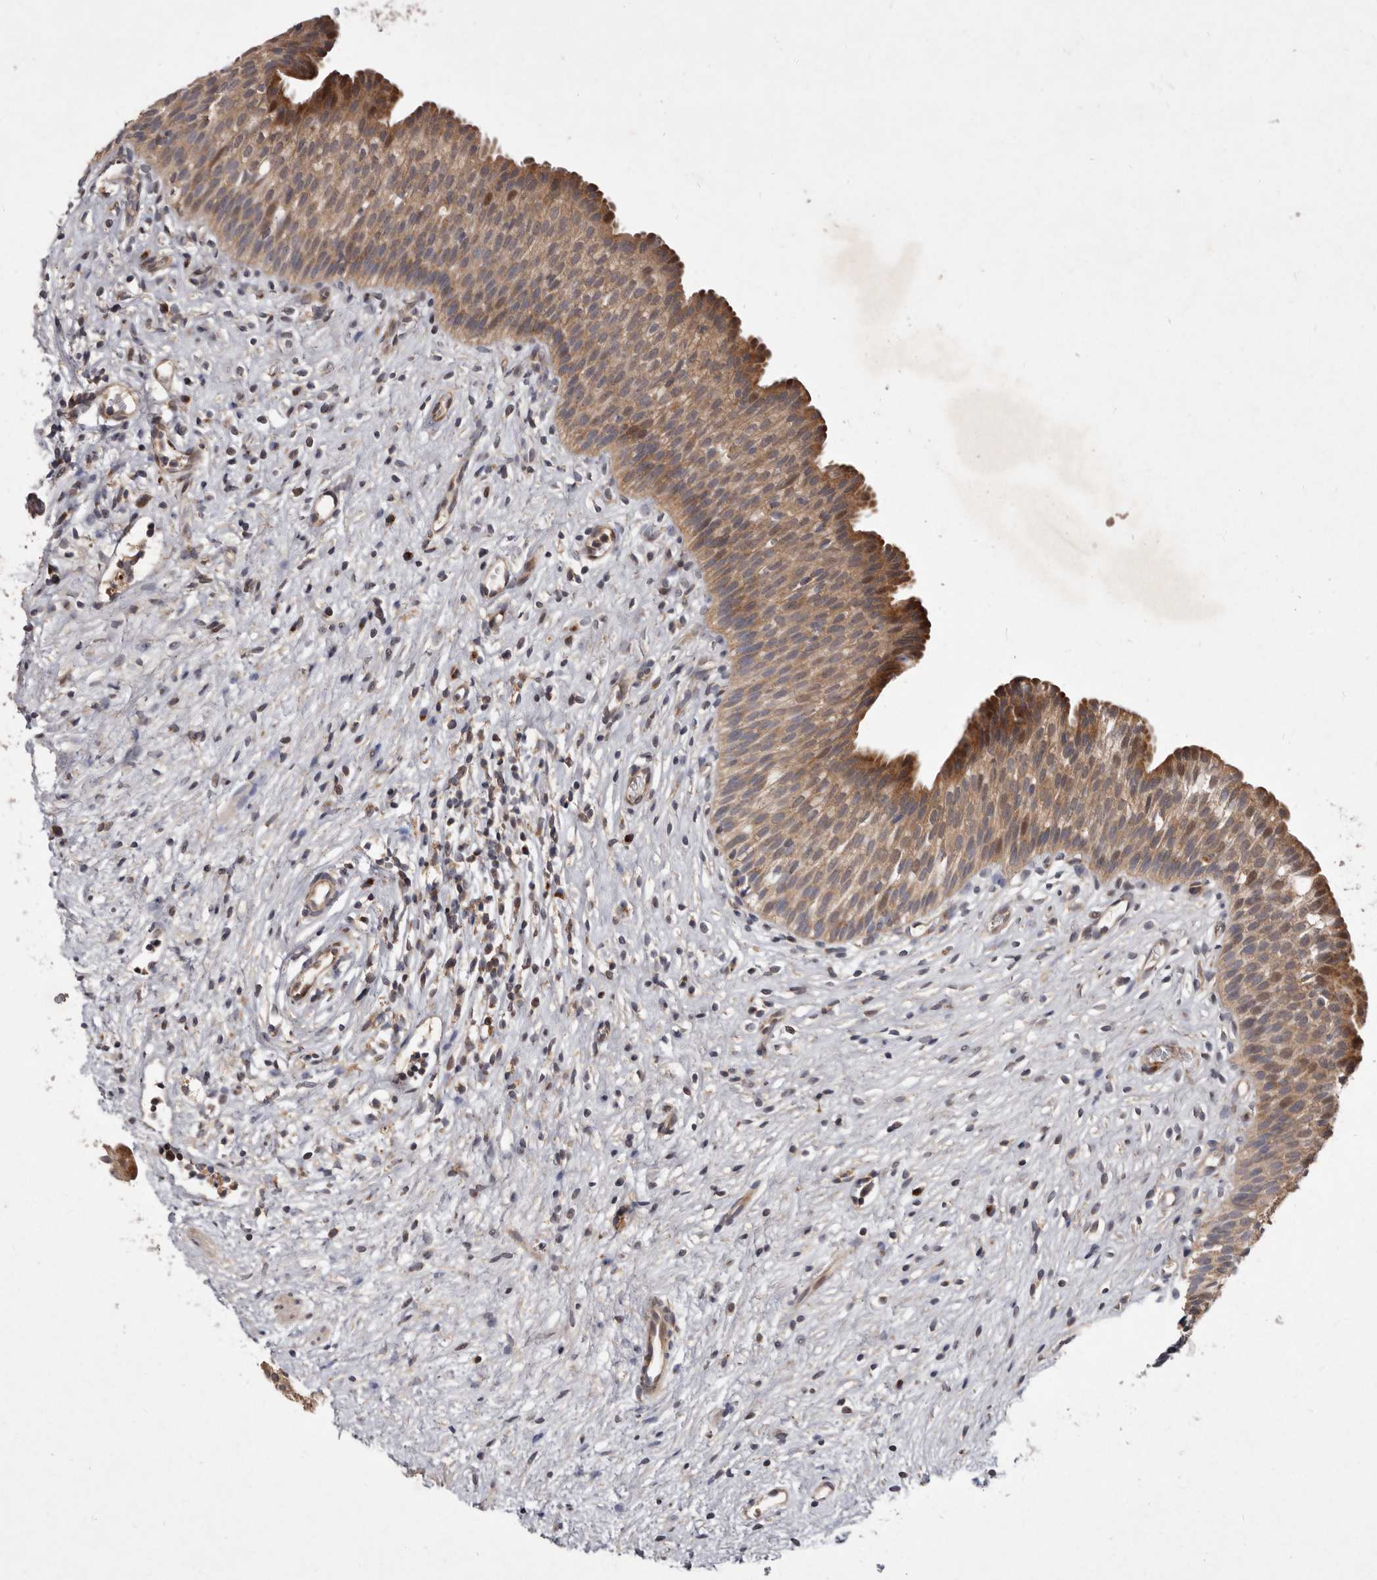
{"staining": {"intensity": "moderate", "quantity": ">75%", "location": "cytoplasmic/membranous"}, "tissue": "urinary bladder", "cell_type": "Urothelial cells", "image_type": "normal", "snomed": [{"axis": "morphology", "description": "Normal tissue, NOS"}, {"axis": "topography", "description": "Urinary bladder"}], "caption": "The histopathology image exhibits immunohistochemical staining of normal urinary bladder. There is moderate cytoplasmic/membranous staining is seen in about >75% of urothelial cells.", "gene": "FLAD1", "patient": {"sex": "male", "age": 1}}